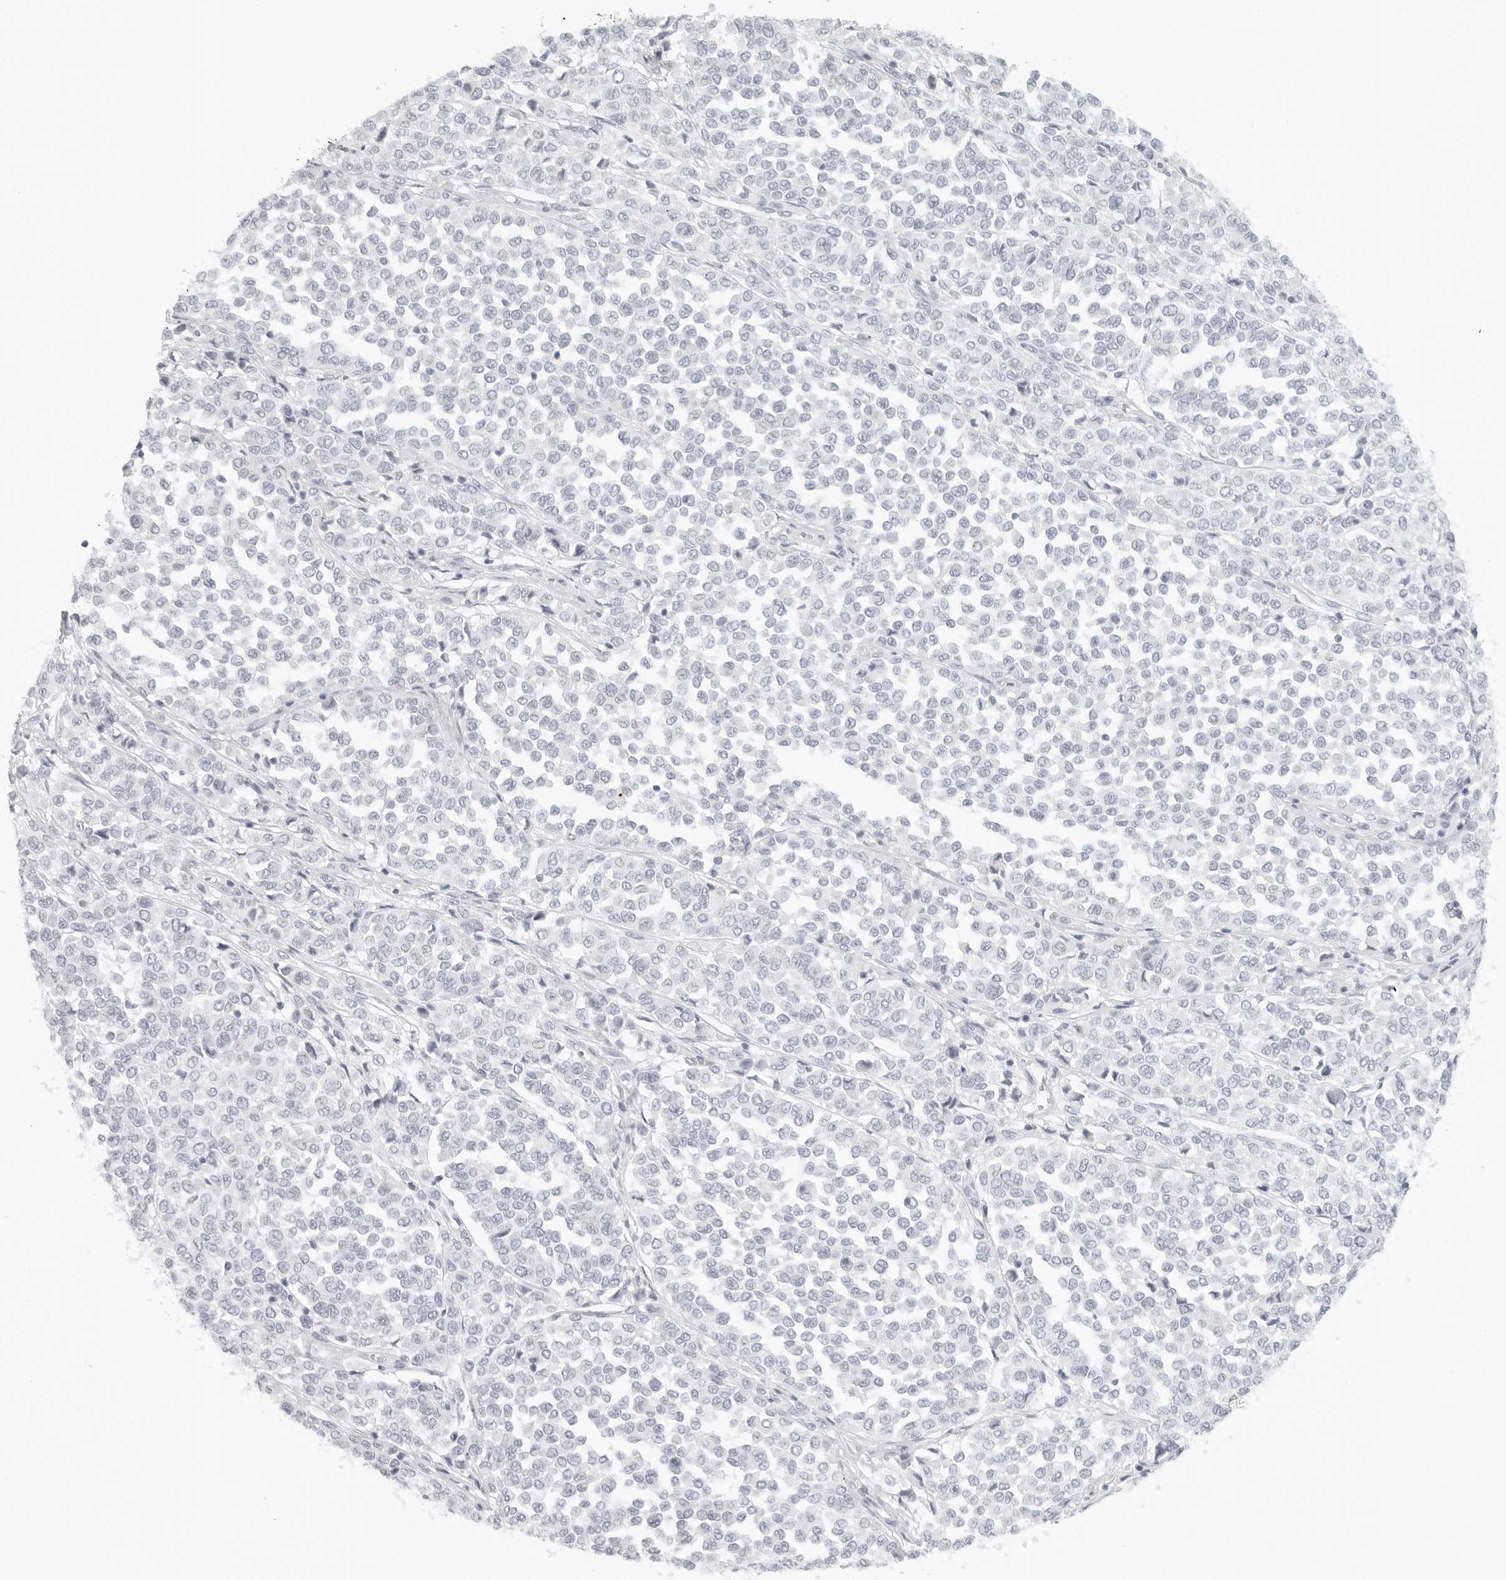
{"staining": {"intensity": "negative", "quantity": "none", "location": "none"}, "tissue": "melanoma", "cell_type": "Tumor cells", "image_type": "cancer", "snomed": [{"axis": "morphology", "description": "Malignant melanoma, Metastatic site"}, {"axis": "topography", "description": "Pancreas"}], "caption": "IHC histopathology image of melanoma stained for a protein (brown), which exhibits no expression in tumor cells.", "gene": "RPS6KC1", "patient": {"sex": "female", "age": 30}}